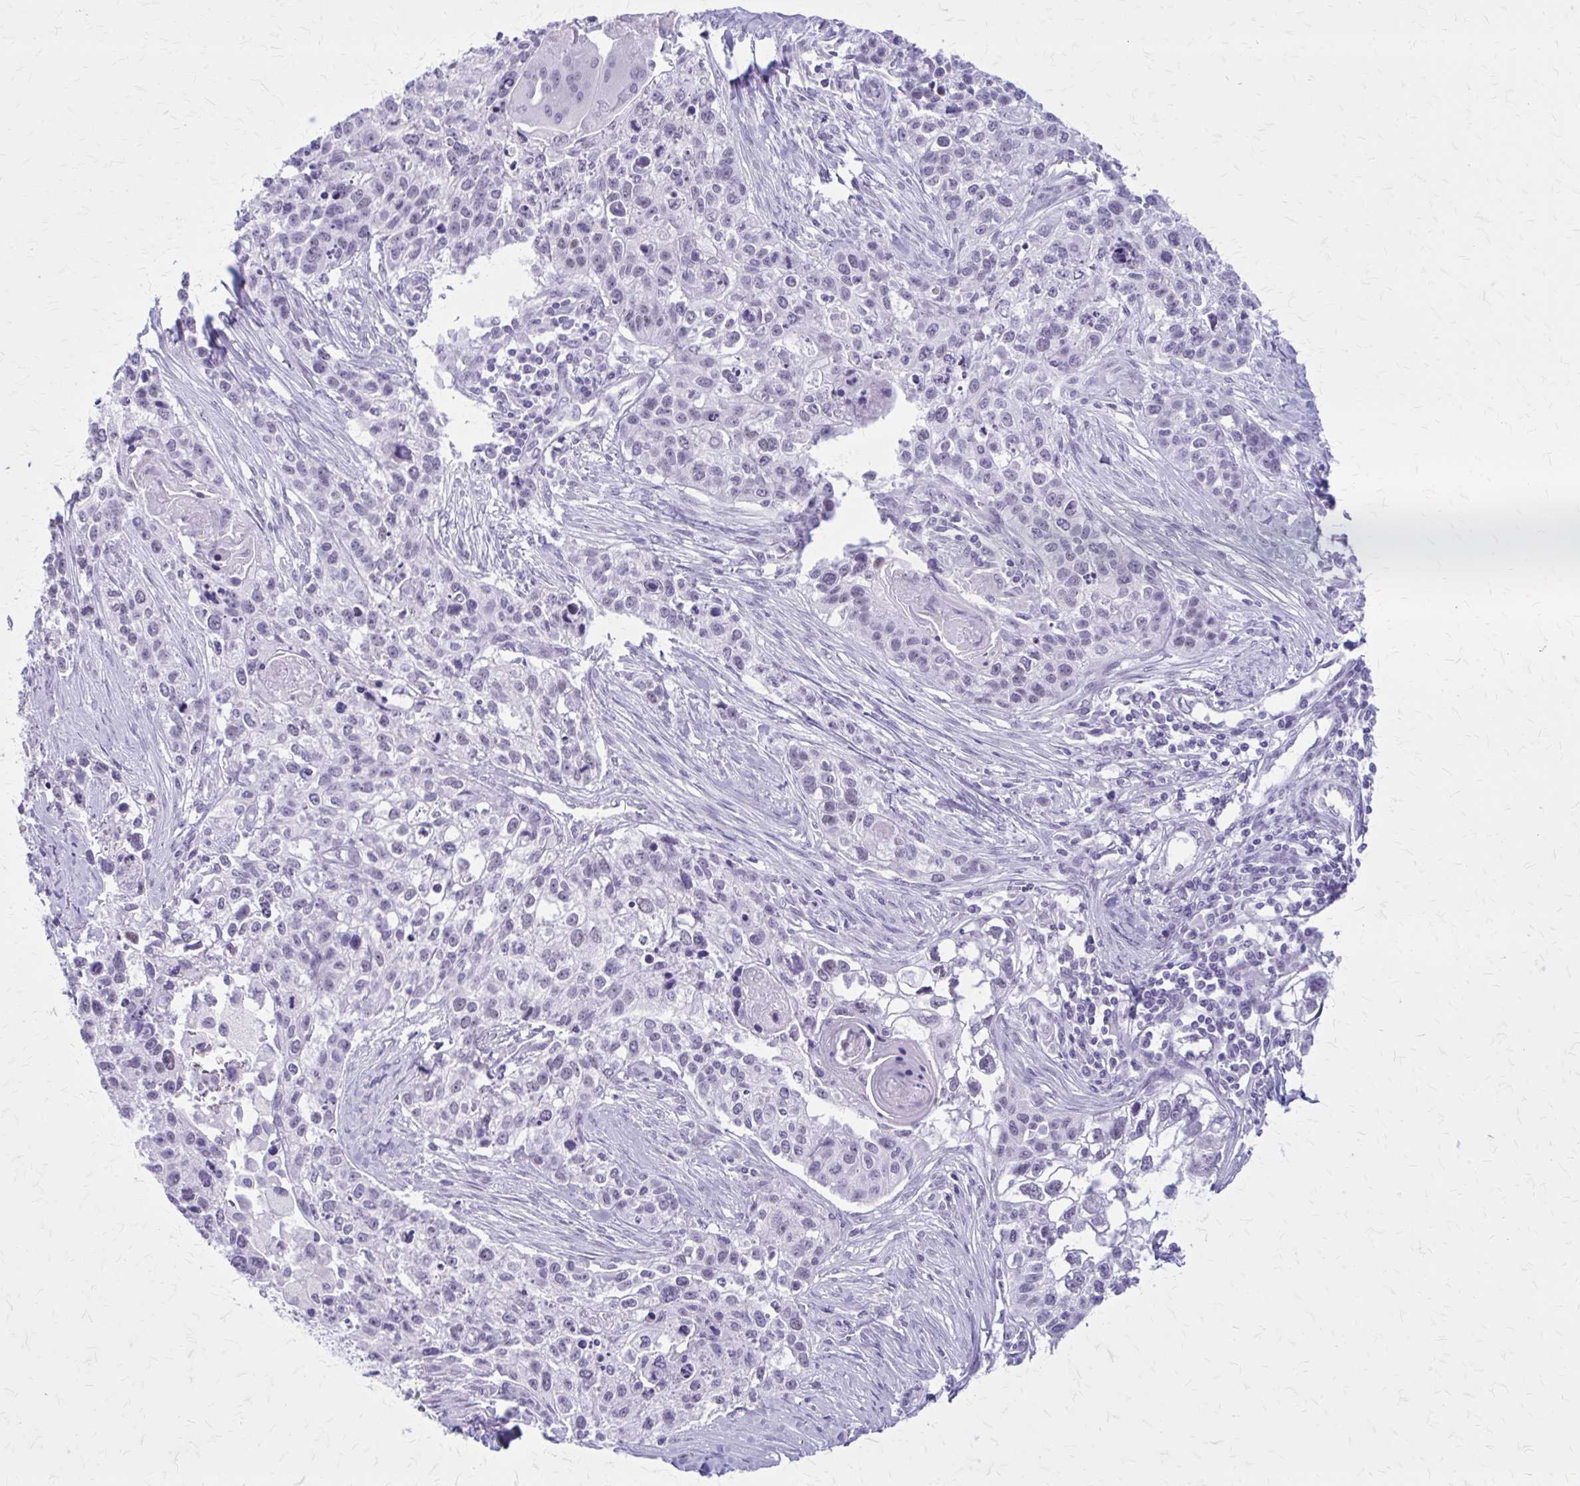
{"staining": {"intensity": "weak", "quantity": "<25%", "location": "nuclear"}, "tissue": "lung cancer", "cell_type": "Tumor cells", "image_type": "cancer", "snomed": [{"axis": "morphology", "description": "Squamous cell carcinoma, NOS"}, {"axis": "topography", "description": "Lung"}], "caption": "A micrograph of lung squamous cell carcinoma stained for a protein exhibits no brown staining in tumor cells. (IHC, brightfield microscopy, high magnification).", "gene": "GAD1", "patient": {"sex": "male", "age": 74}}